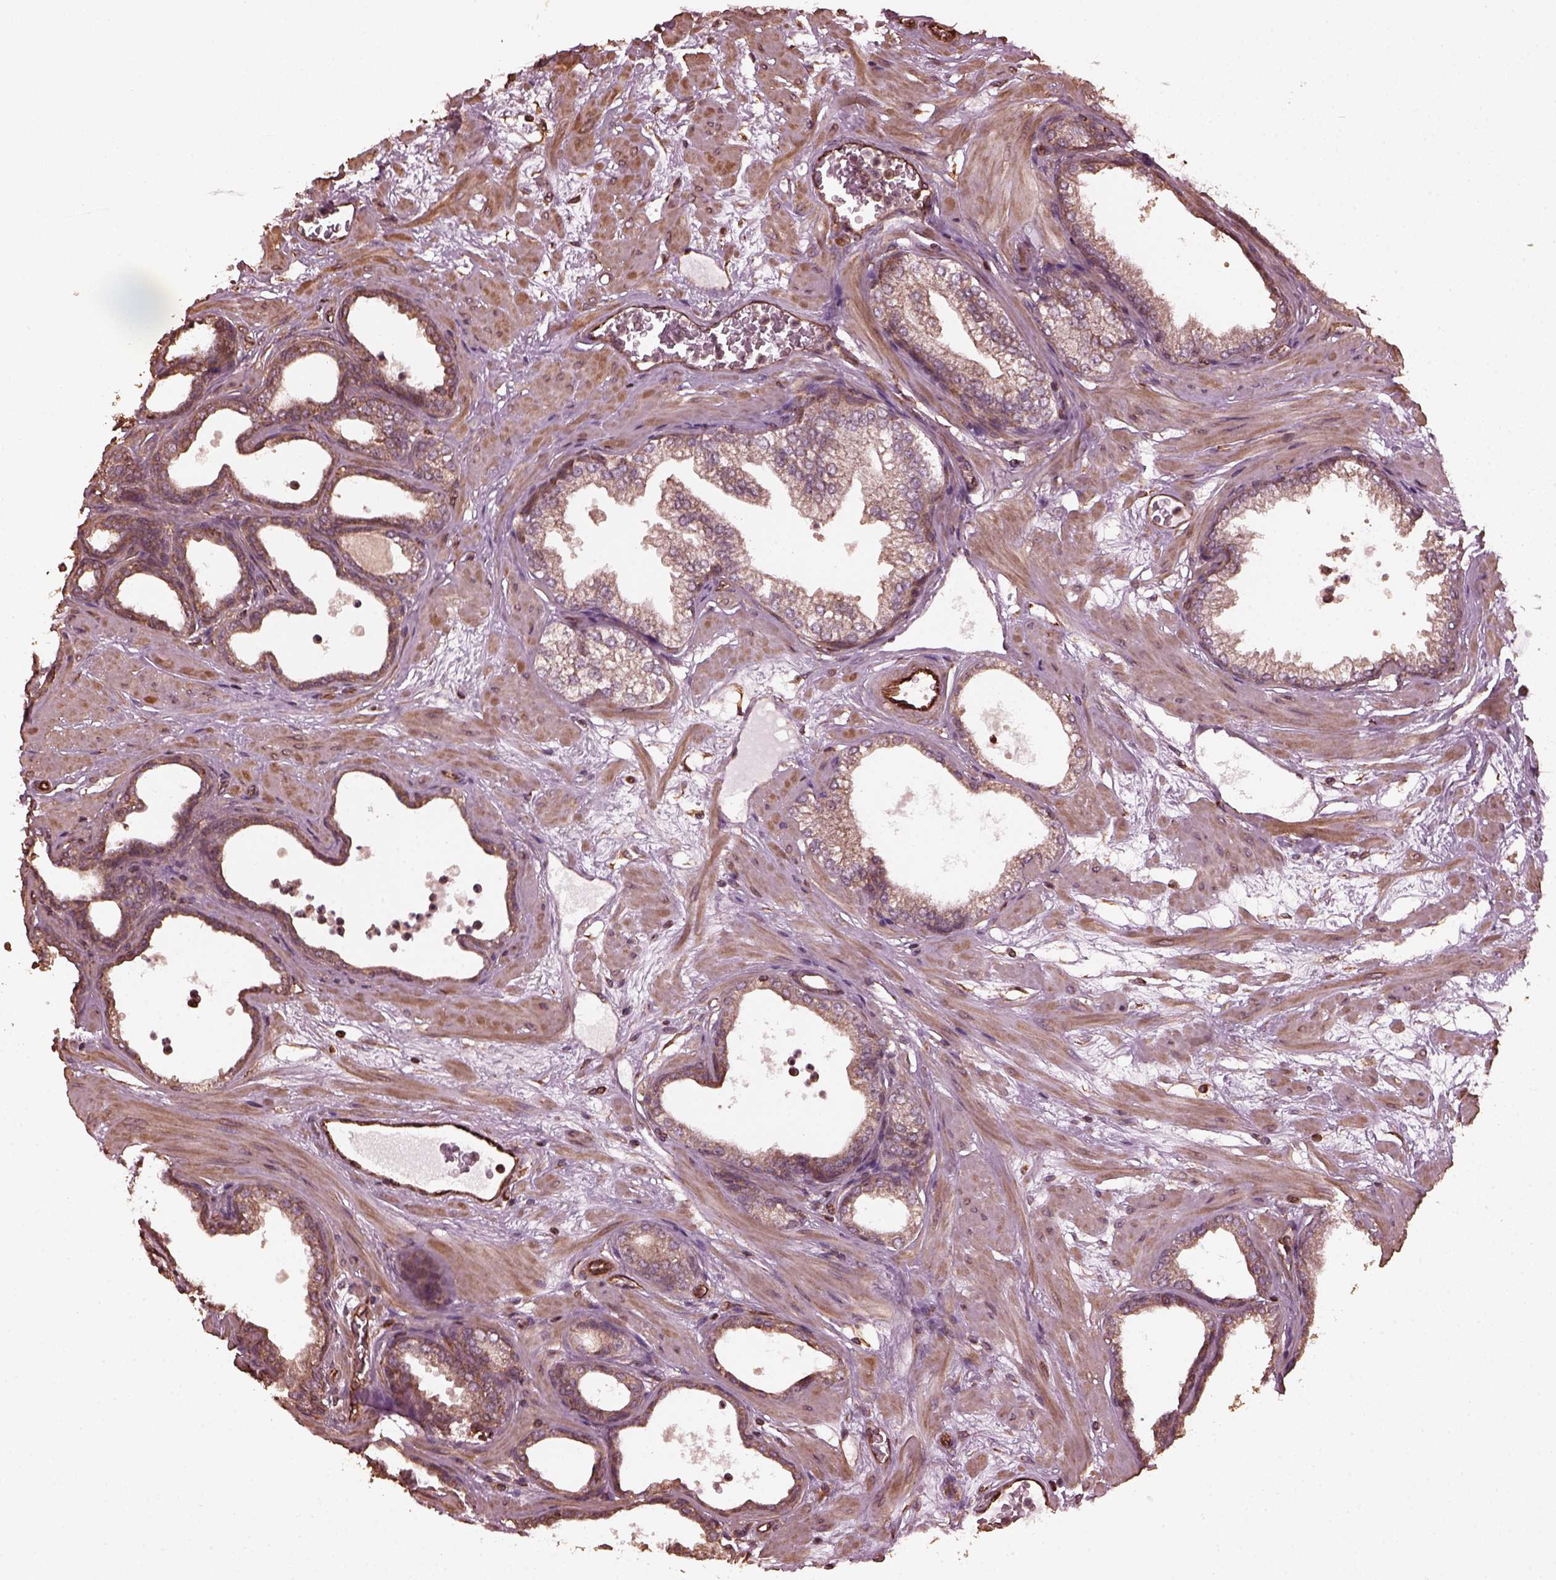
{"staining": {"intensity": "weak", "quantity": "25%-75%", "location": "cytoplasmic/membranous"}, "tissue": "prostate", "cell_type": "Glandular cells", "image_type": "normal", "snomed": [{"axis": "morphology", "description": "Normal tissue, NOS"}, {"axis": "topography", "description": "Prostate"}], "caption": "High-power microscopy captured an immunohistochemistry (IHC) image of normal prostate, revealing weak cytoplasmic/membranous expression in approximately 25%-75% of glandular cells. Nuclei are stained in blue.", "gene": "GTPBP1", "patient": {"sex": "male", "age": 37}}